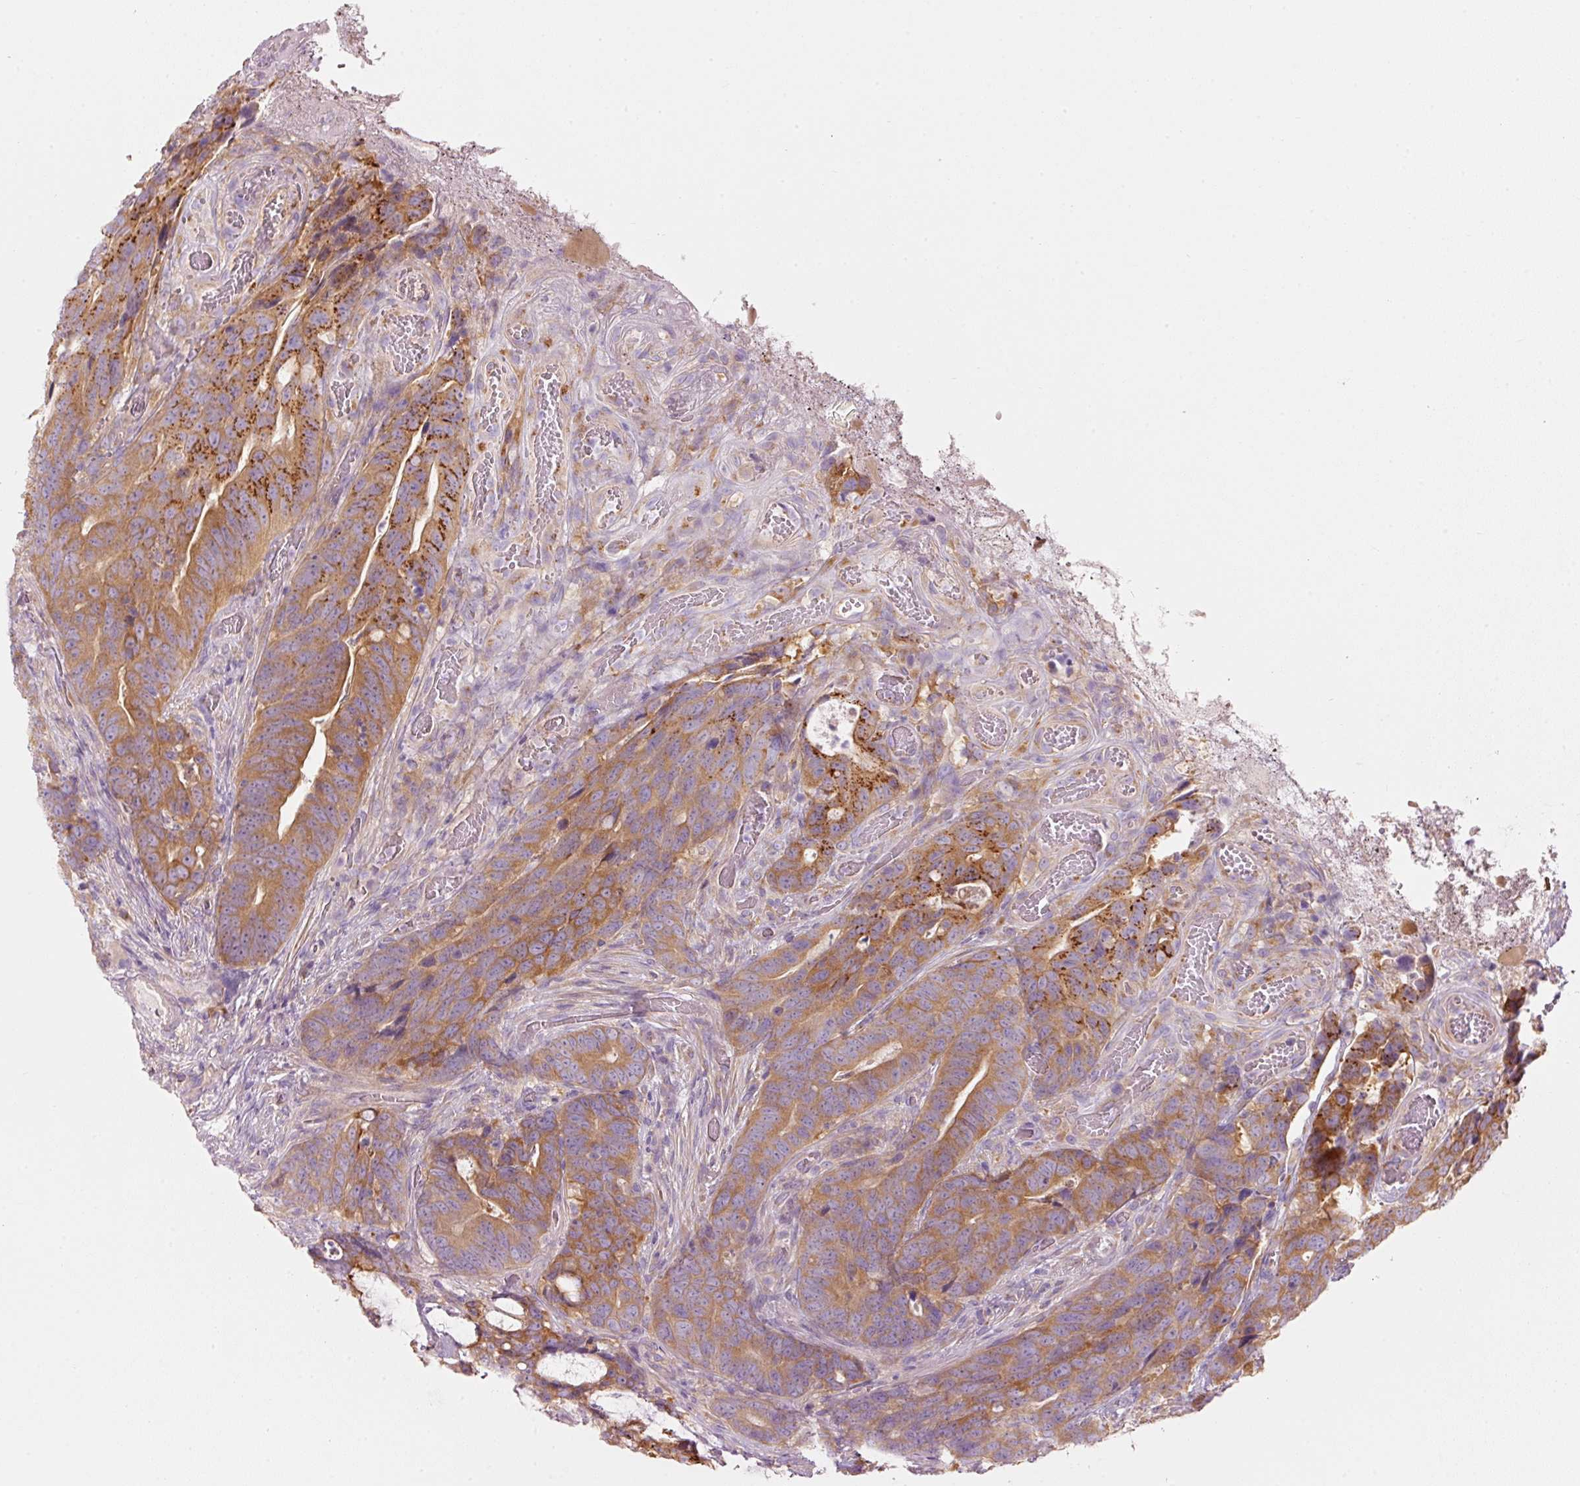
{"staining": {"intensity": "moderate", "quantity": ">75%", "location": "cytoplasmic/membranous"}, "tissue": "colorectal cancer", "cell_type": "Tumor cells", "image_type": "cancer", "snomed": [{"axis": "morphology", "description": "Adenocarcinoma, NOS"}, {"axis": "topography", "description": "Colon"}], "caption": "The micrograph shows a brown stain indicating the presence of a protein in the cytoplasmic/membranous of tumor cells in colorectal cancer.", "gene": "PDXDC1", "patient": {"sex": "female", "age": 82}}